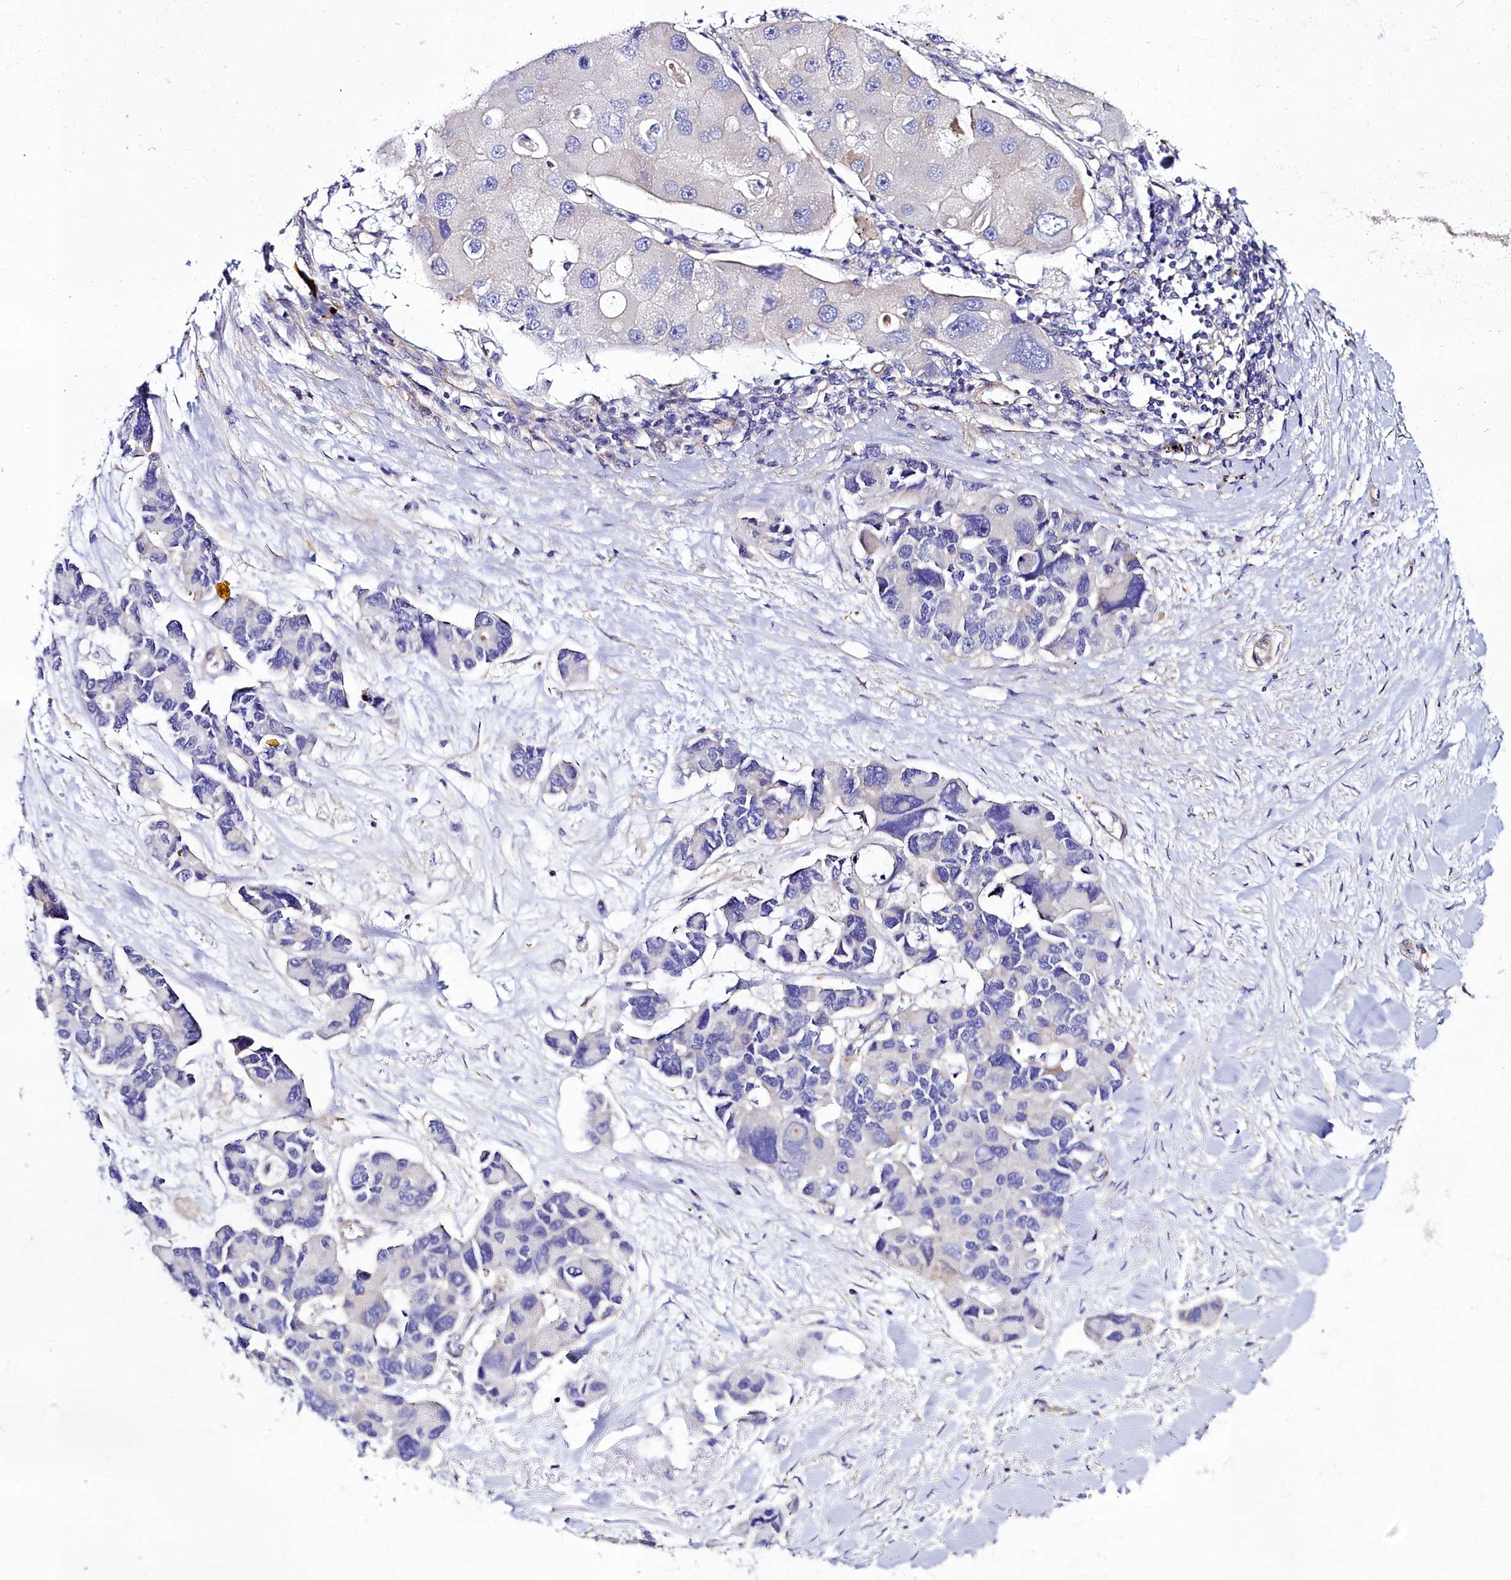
{"staining": {"intensity": "negative", "quantity": "none", "location": "none"}, "tissue": "lung cancer", "cell_type": "Tumor cells", "image_type": "cancer", "snomed": [{"axis": "morphology", "description": "Adenocarcinoma, NOS"}, {"axis": "topography", "description": "Lung"}], "caption": "DAB (3,3'-diaminobenzidine) immunohistochemical staining of lung cancer (adenocarcinoma) demonstrates no significant positivity in tumor cells.", "gene": "FADS3", "patient": {"sex": "female", "age": 54}}